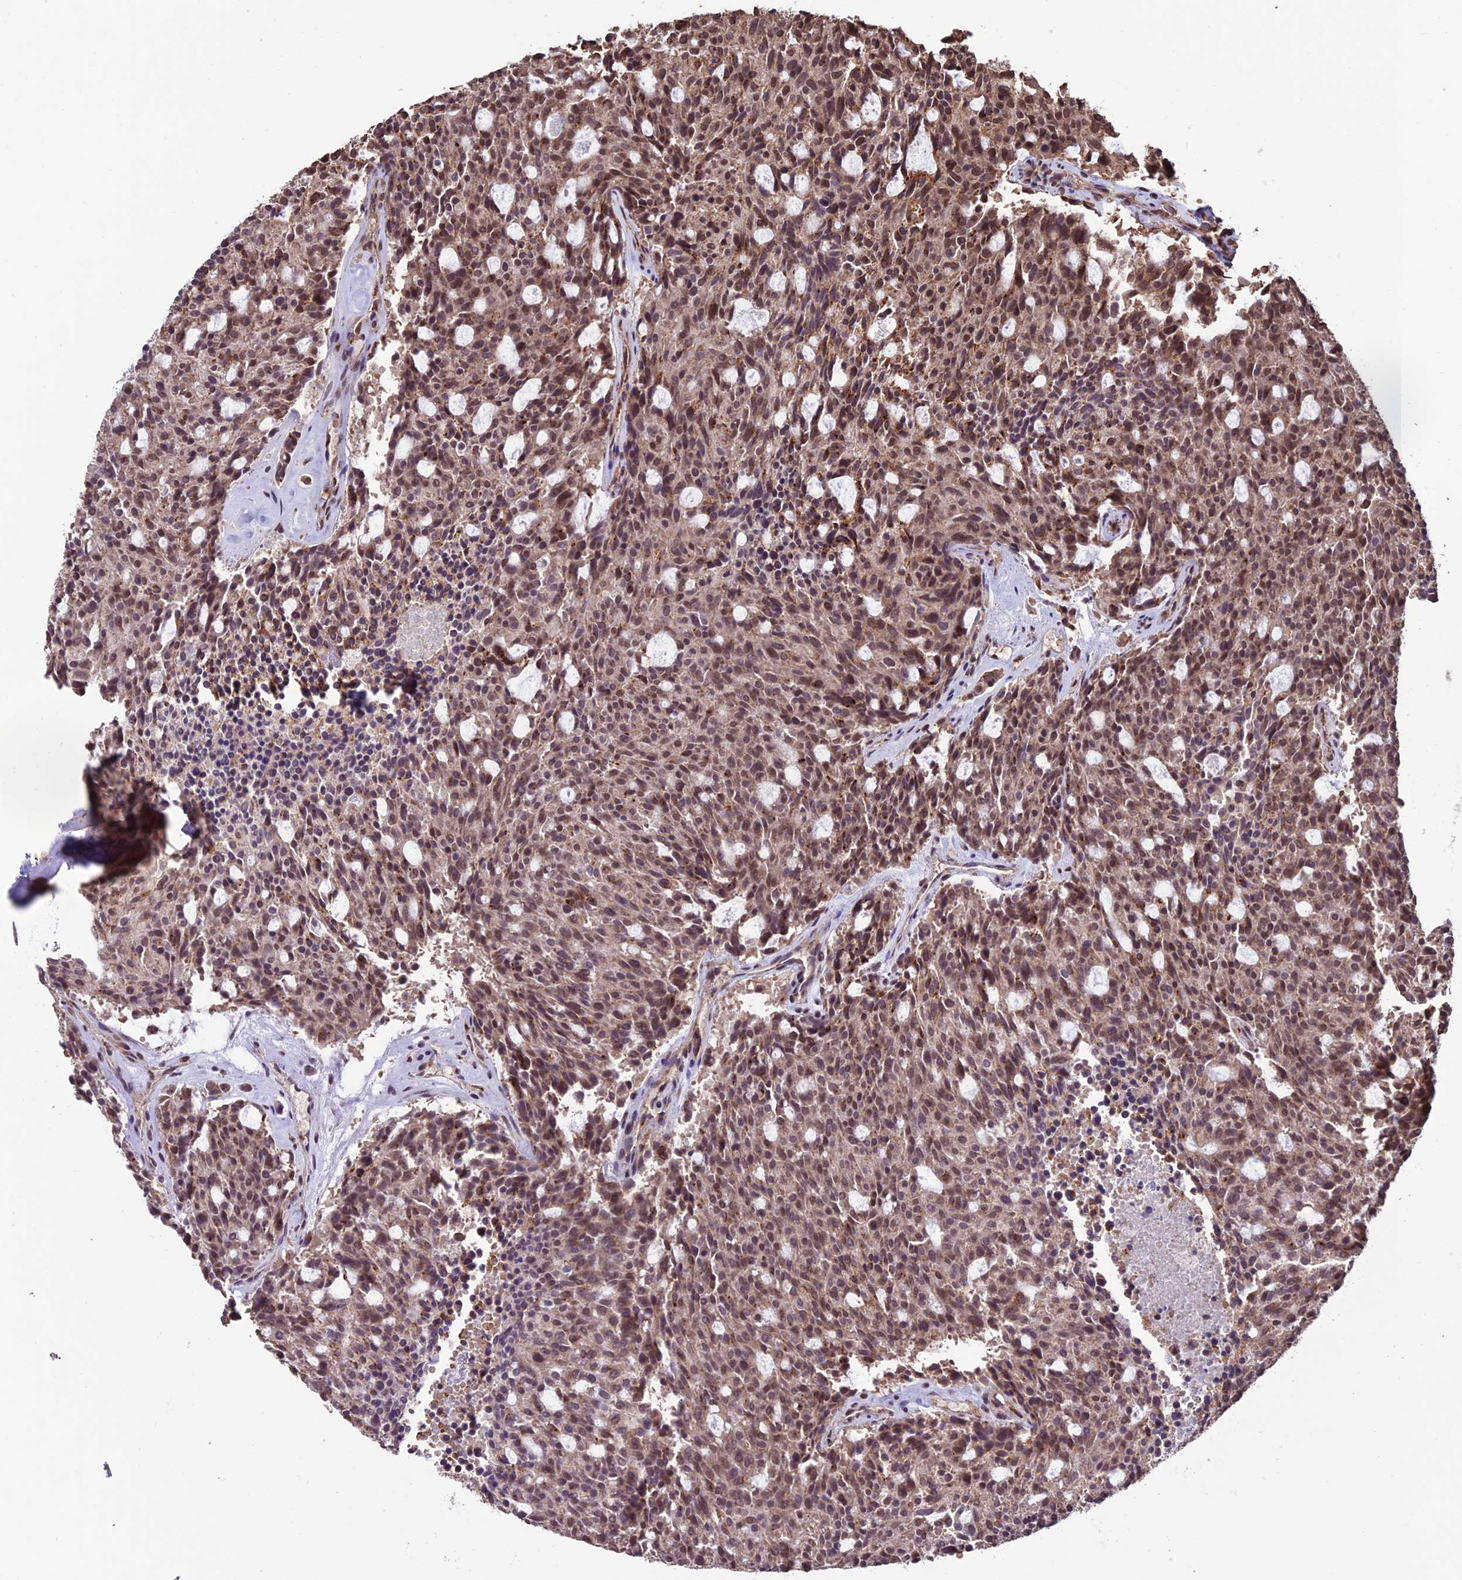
{"staining": {"intensity": "moderate", "quantity": ">75%", "location": "cytoplasmic/membranous,nuclear"}, "tissue": "carcinoid", "cell_type": "Tumor cells", "image_type": "cancer", "snomed": [{"axis": "morphology", "description": "Carcinoid, malignant, NOS"}, {"axis": "topography", "description": "Pancreas"}], "caption": "Immunohistochemical staining of carcinoid demonstrates moderate cytoplasmic/membranous and nuclear protein staining in approximately >75% of tumor cells.", "gene": "CABIN1", "patient": {"sex": "female", "age": 54}}